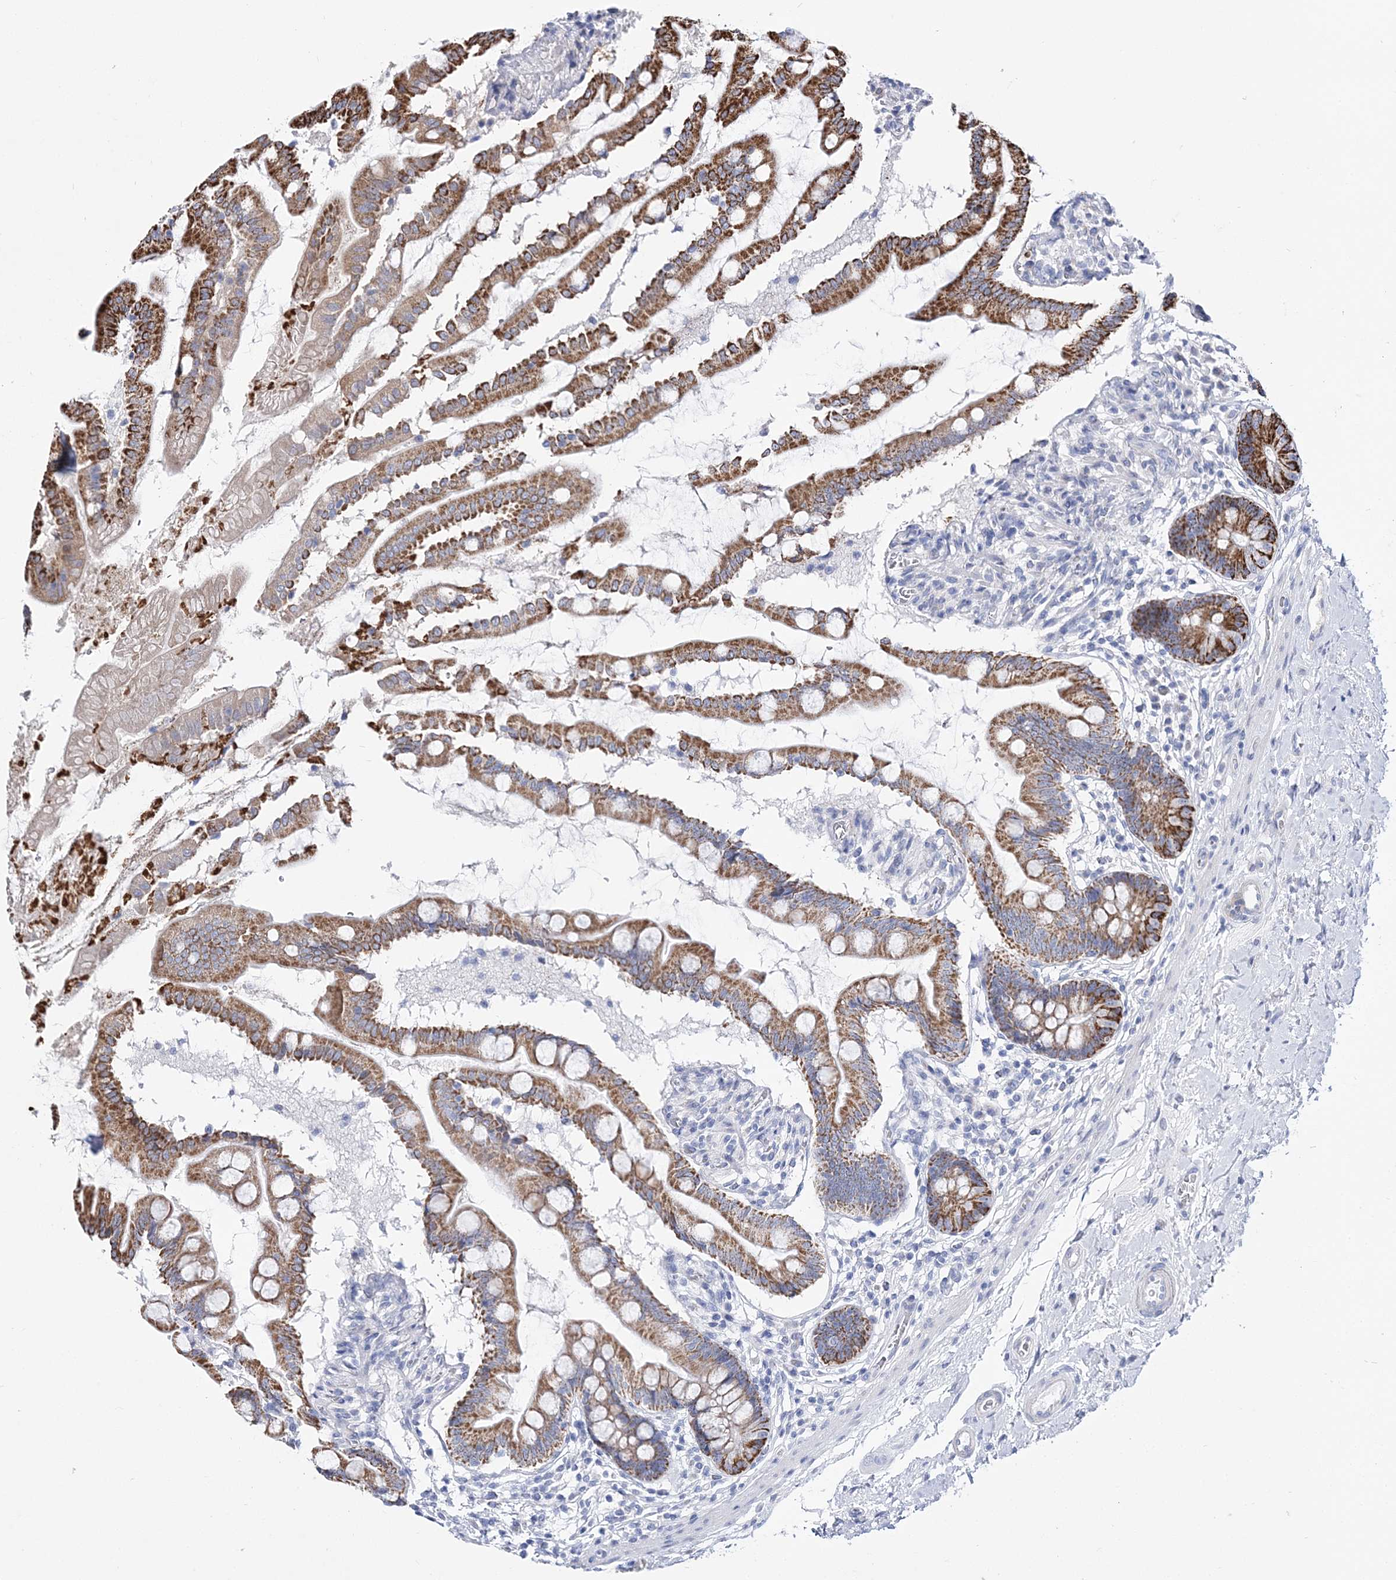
{"staining": {"intensity": "moderate", "quantity": ">75%", "location": "cytoplasmic/membranous"}, "tissue": "small intestine", "cell_type": "Glandular cells", "image_type": "normal", "snomed": [{"axis": "morphology", "description": "Normal tissue, NOS"}, {"axis": "topography", "description": "Small intestine"}], "caption": "Immunohistochemical staining of normal human small intestine demonstrates >75% levels of moderate cytoplasmic/membranous protein expression in about >75% of glandular cells.", "gene": "ANO1", "patient": {"sex": "female", "age": 56}}